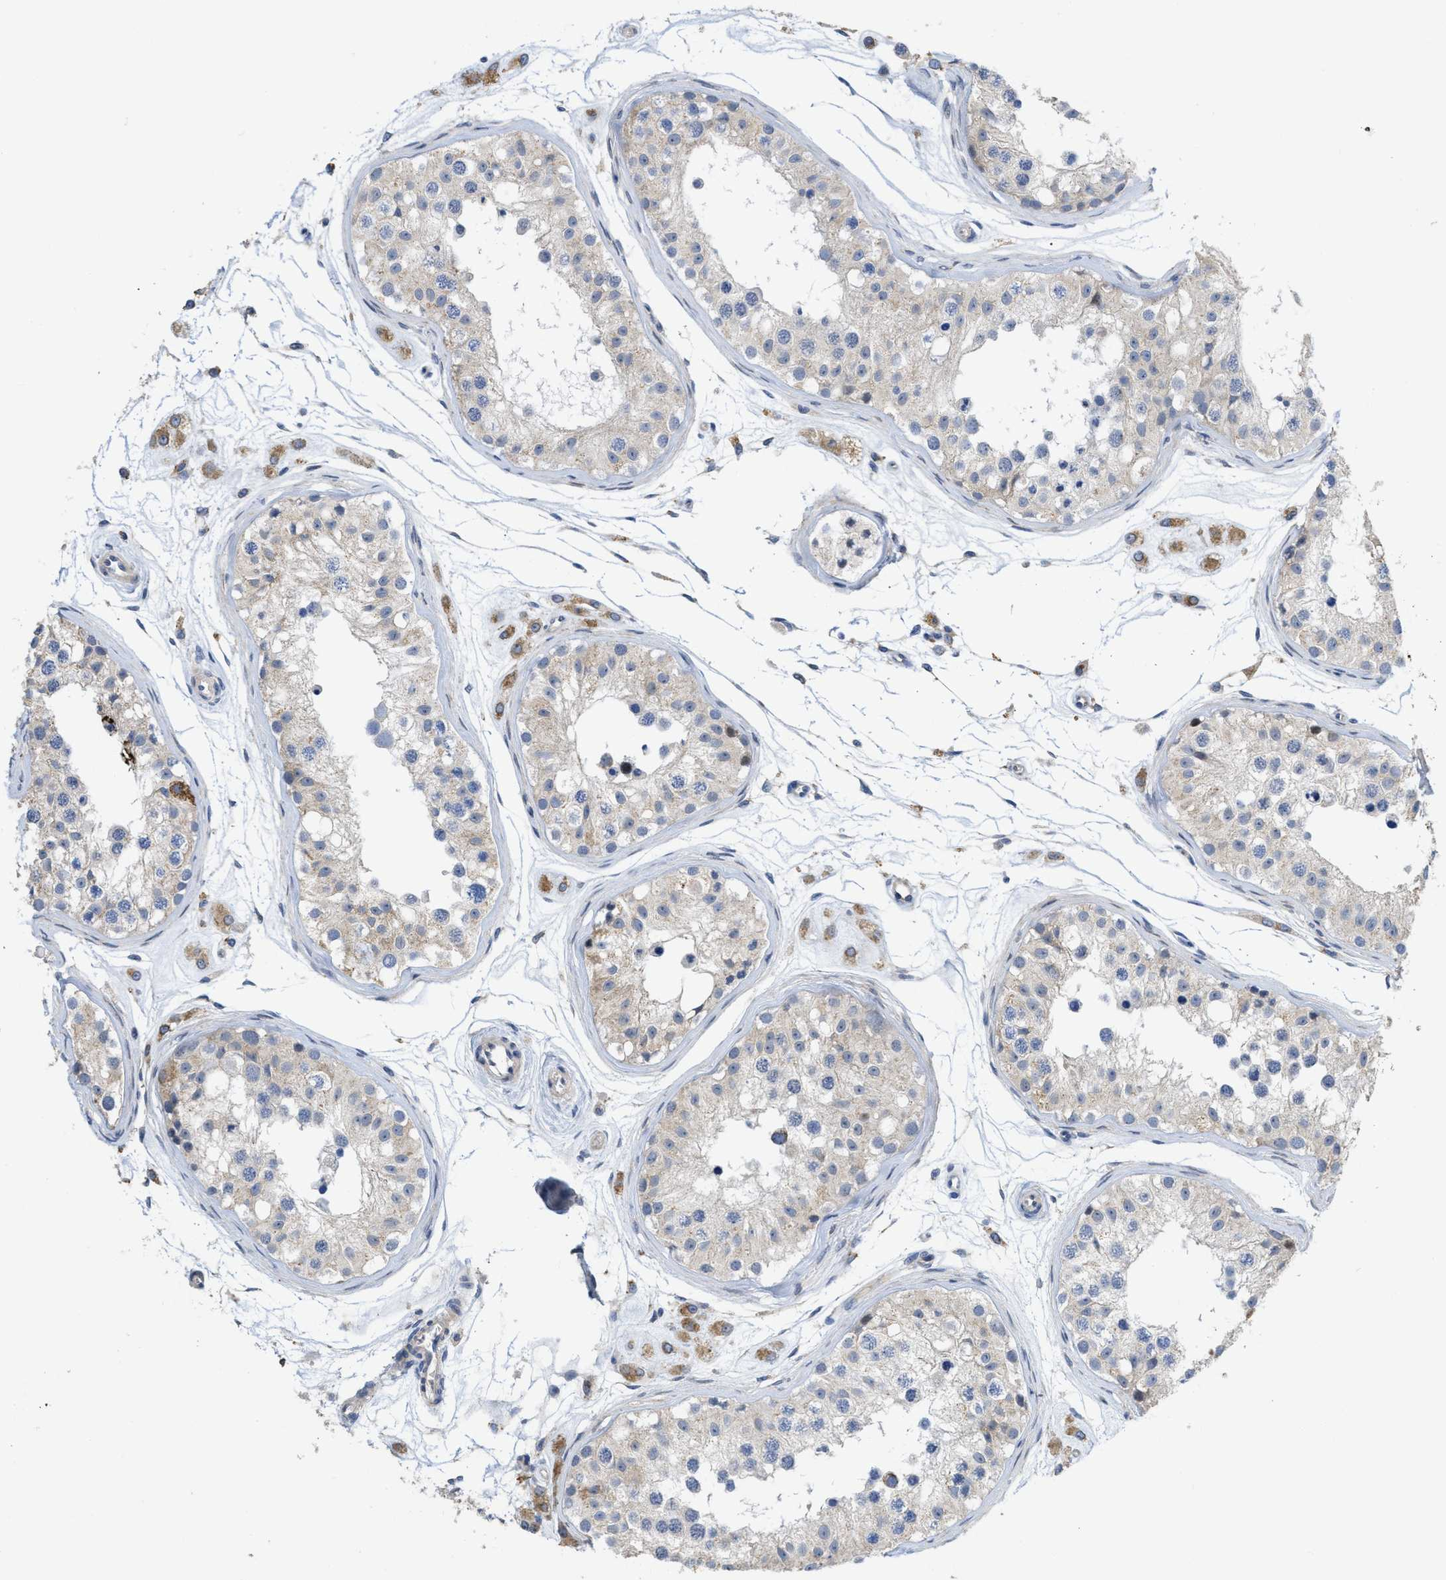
{"staining": {"intensity": "weak", "quantity": "<25%", "location": "cytoplasmic/membranous"}, "tissue": "testis", "cell_type": "Cells in seminiferous ducts", "image_type": "normal", "snomed": [{"axis": "morphology", "description": "Normal tissue, NOS"}, {"axis": "morphology", "description": "Adenocarcinoma, metastatic, NOS"}, {"axis": "topography", "description": "Testis"}], "caption": "A high-resolution image shows immunohistochemistry (IHC) staining of benign testis, which shows no significant staining in cells in seminiferous ducts. Nuclei are stained in blue.", "gene": "CDPF1", "patient": {"sex": "male", "age": 26}}